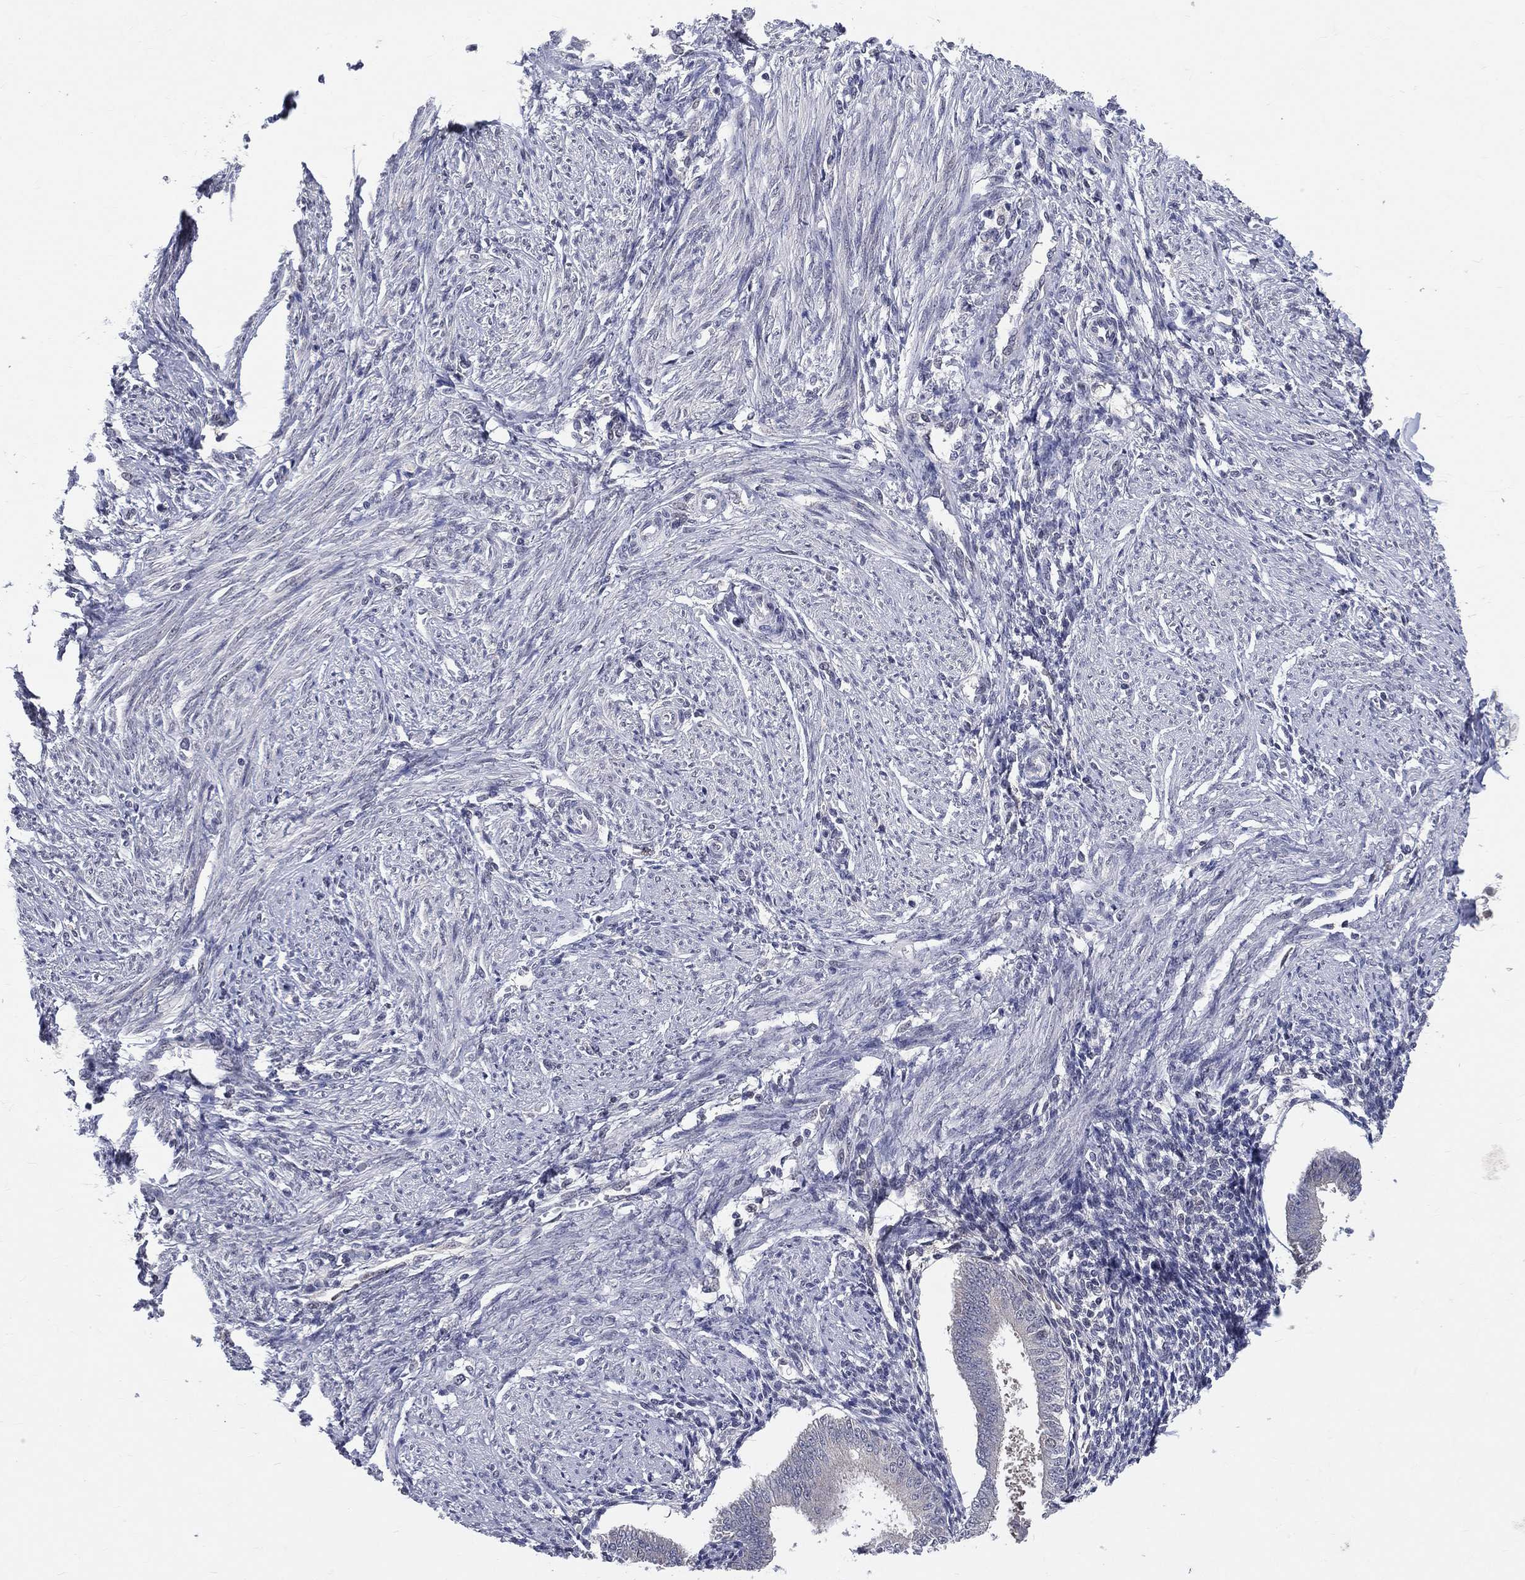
{"staining": {"intensity": "negative", "quantity": "none", "location": "none"}, "tissue": "endometrium", "cell_type": "Cells in endometrial stroma", "image_type": "normal", "snomed": [{"axis": "morphology", "description": "Normal tissue, NOS"}, {"axis": "topography", "description": "Endometrium"}], "caption": "Human endometrium stained for a protein using immunohistochemistry shows no expression in cells in endometrial stroma.", "gene": "DLG4", "patient": {"sex": "female", "age": 39}}